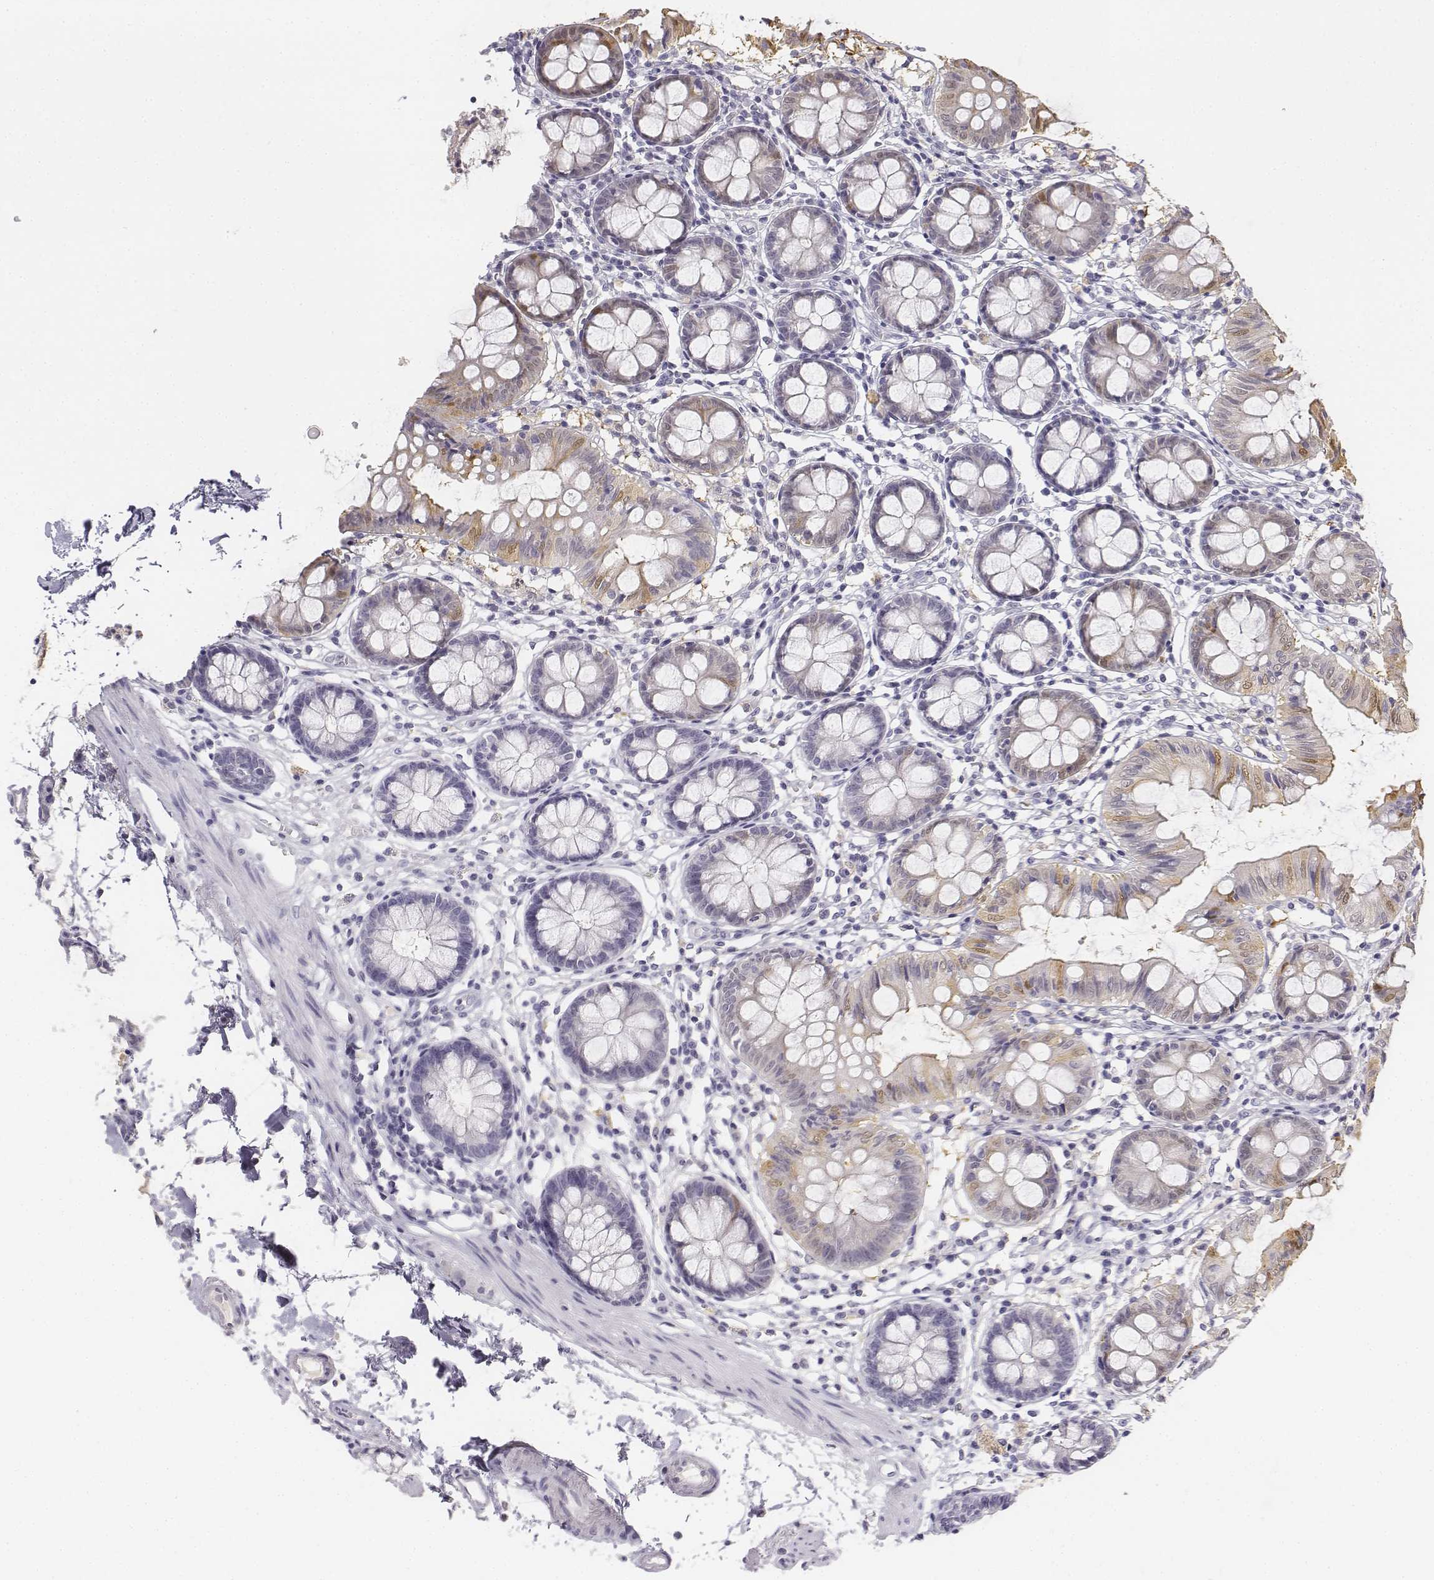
{"staining": {"intensity": "negative", "quantity": "none", "location": "none"}, "tissue": "colon", "cell_type": "Endothelial cells", "image_type": "normal", "snomed": [{"axis": "morphology", "description": "Normal tissue, NOS"}, {"axis": "topography", "description": "Colon"}], "caption": "This is a histopathology image of IHC staining of benign colon, which shows no expression in endothelial cells. (DAB immunohistochemistry visualized using brightfield microscopy, high magnification).", "gene": "UCN2", "patient": {"sex": "female", "age": 84}}